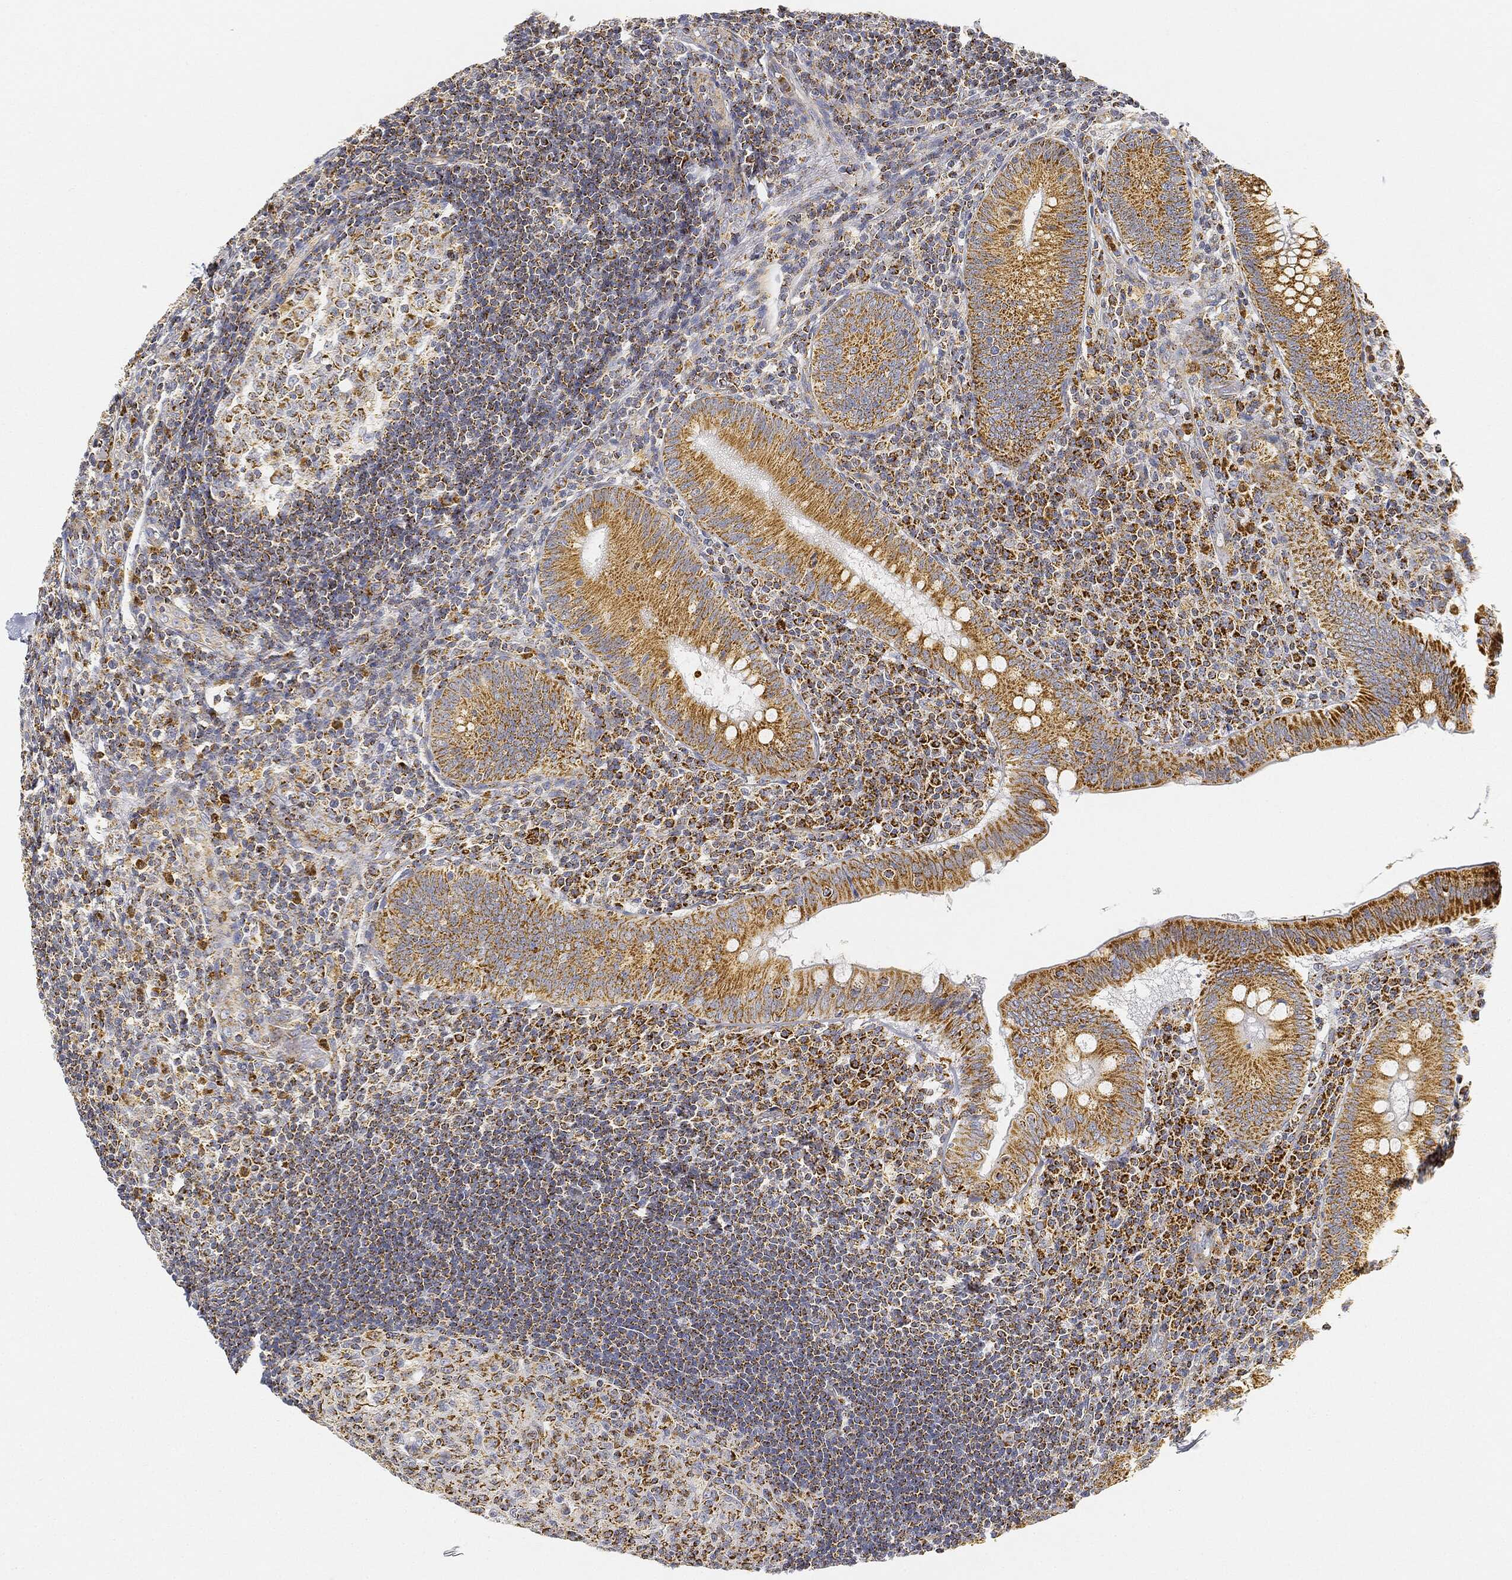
{"staining": {"intensity": "strong", "quantity": ">75%", "location": "cytoplasmic/membranous"}, "tissue": "appendix", "cell_type": "Glandular cells", "image_type": "normal", "snomed": [{"axis": "morphology", "description": "Normal tissue, NOS"}, {"axis": "morphology", "description": "Inflammation, NOS"}, {"axis": "topography", "description": "Appendix"}], "caption": "Normal appendix demonstrates strong cytoplasmic/membranous staining in approximately >75% of glandular cells Nuclei are stained in blue..", "gene": "CAPN15", "patient": {"sex": "male", "age": 16}}